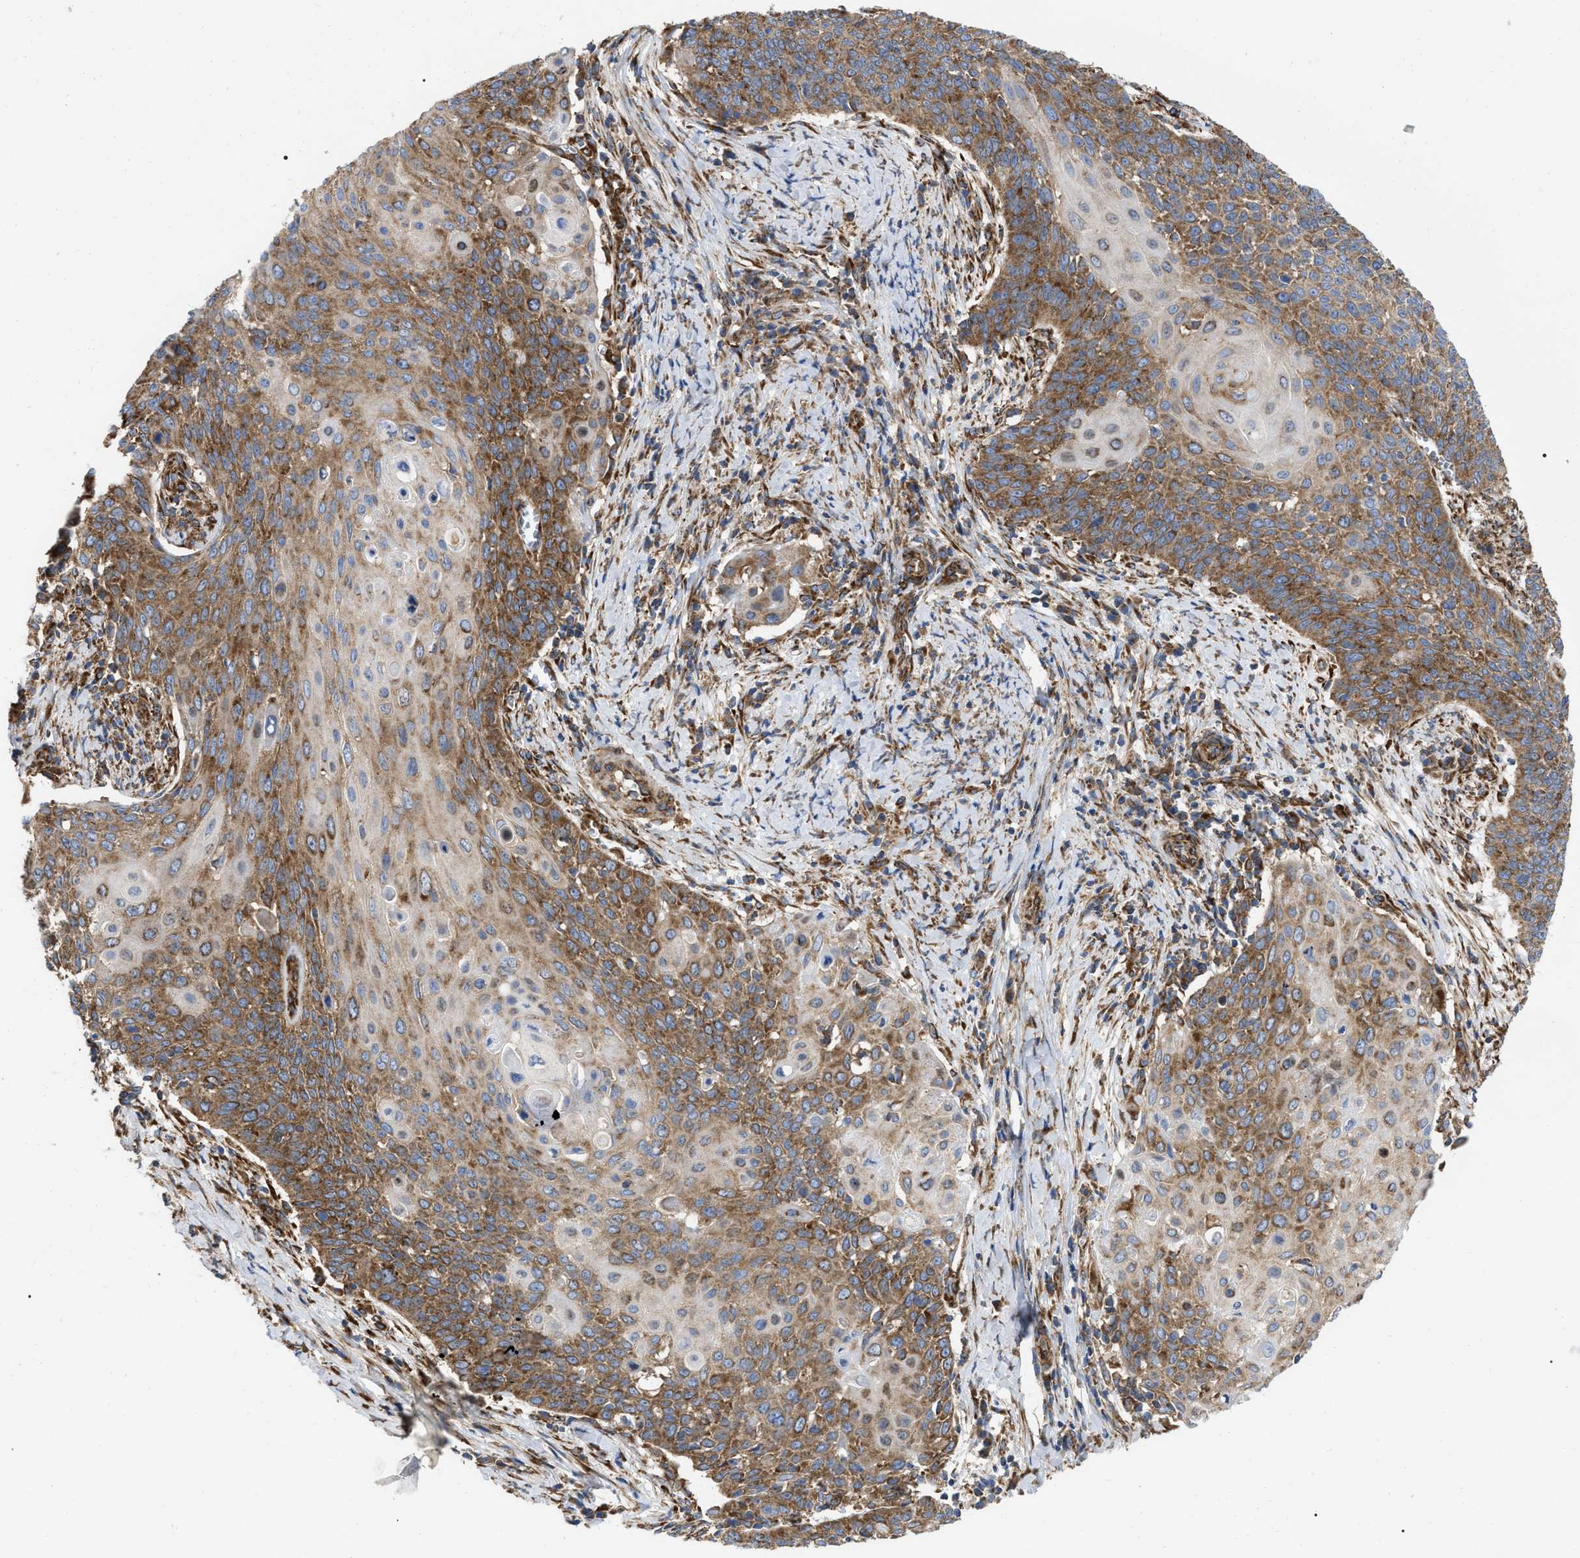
{"staining": {"intensity": "moderate", "quantity": ">75%", "location": "cytoplasmic/membranous"}, "tissue": "cervical cancer", "cell_type": "Tumor cells", "image_type": "cancer", "snomed": [{"axis": "morphology", "description": "Squamous cell carcinoma, NOS"}, {"axis": "topography", "description": "Cervix"}], "caption": "A photomicrograph of human cervical cancer stained for a protein shows moderate cytoplasmic/membranous brown staining in tumor cells.", "gene": "FAM120A", "patient": {"sex": "female", "age": 39}}